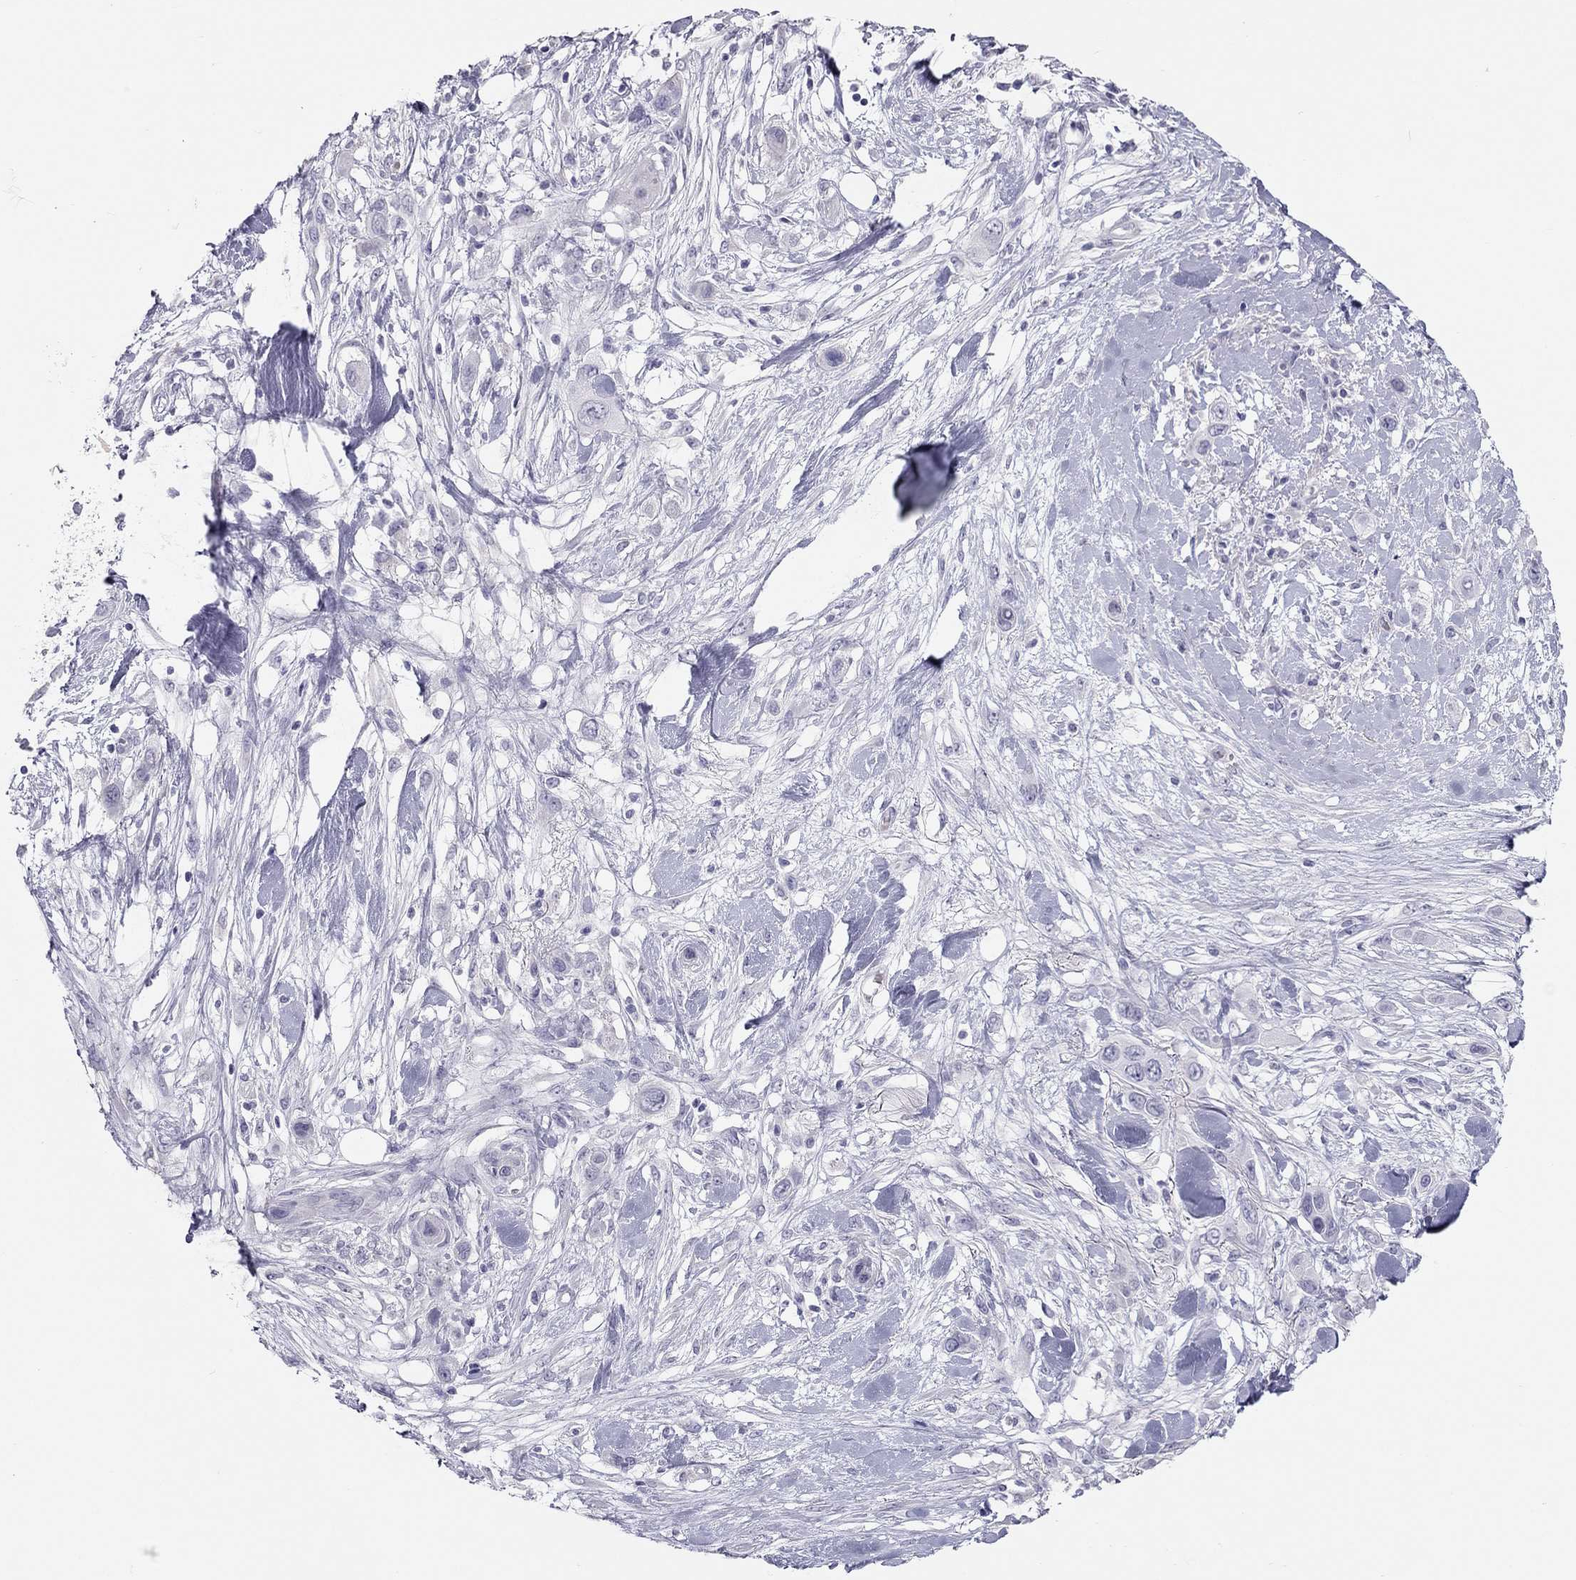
{"staining": {"intensity": "negative", "quantity": "none", "location": "none"}, "tissue": "skin cancer", "cell_type": "Tumor cells", "image_type": "cancer", "snomed": [{"axis": "morphology", "description": "Squamous cell carcinoma, NOS"}, {"axis": "topography", "description": "Skin"}], "caption": "An image of human skin cancer is negative for staining in tumor cells.", "gene": "SPATA12", "patient": {"sex": "male", "age": 79}}